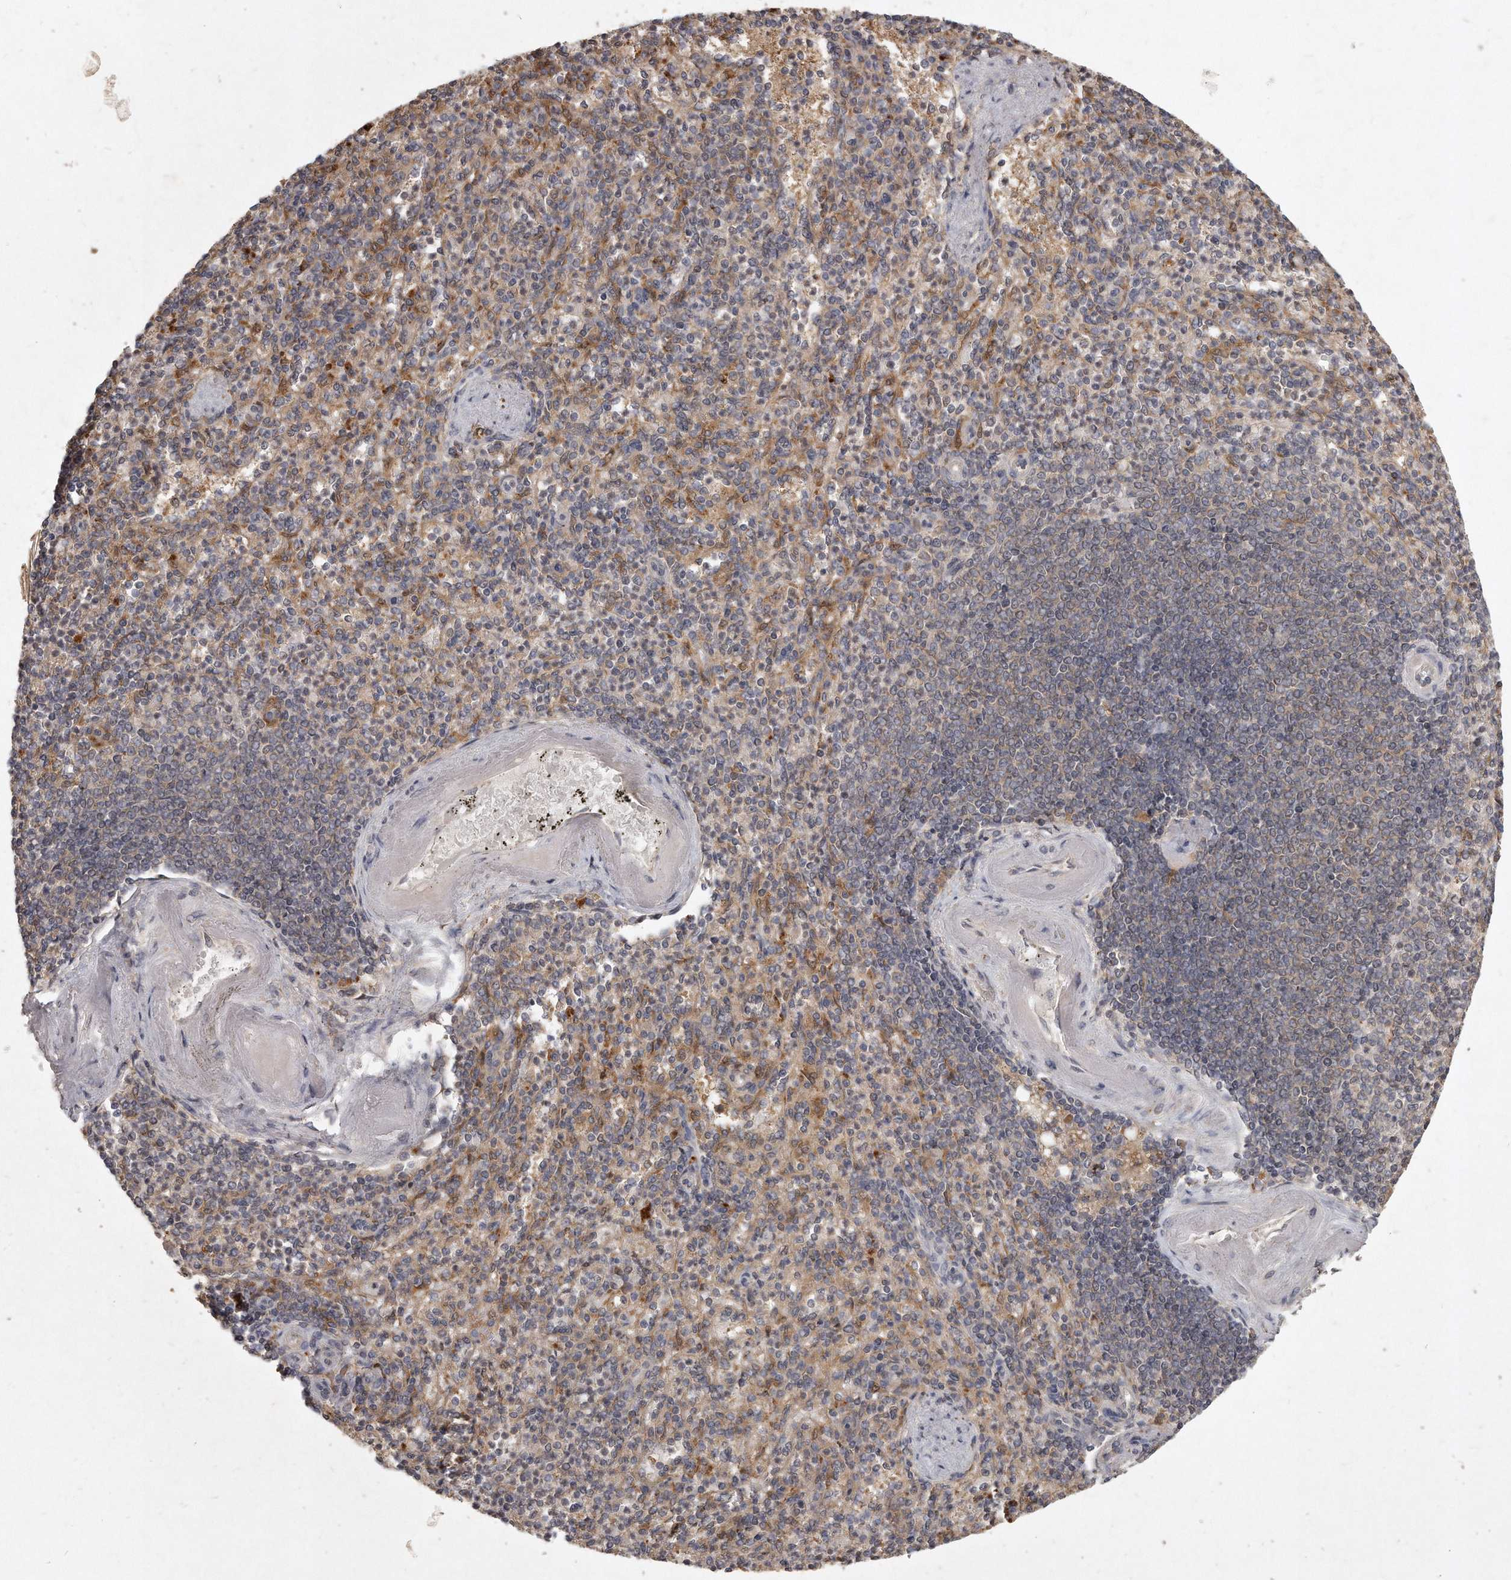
{"staining": {"intensity": "moderate", "quantity": "<25%", "location": "cytoplasmic/membranous"}, "tissue": "spleen", "cell_type": "Cells in red pulp", "image_type": "normal", "snomed": [{"axis": "morphology", "description": "Normal tissue, NOS"}, {"axis": "topography", "description": "Spleen"}], "caption": "Normal spleen reveals moderate cytoplasmic/membranous expression in about <25% of cells in red pulp The protein of interest is shown in brown color, while the nuclei are stained blue..", "gene": "LGALS8", "patient": {"sex": "female", "age": 74}}